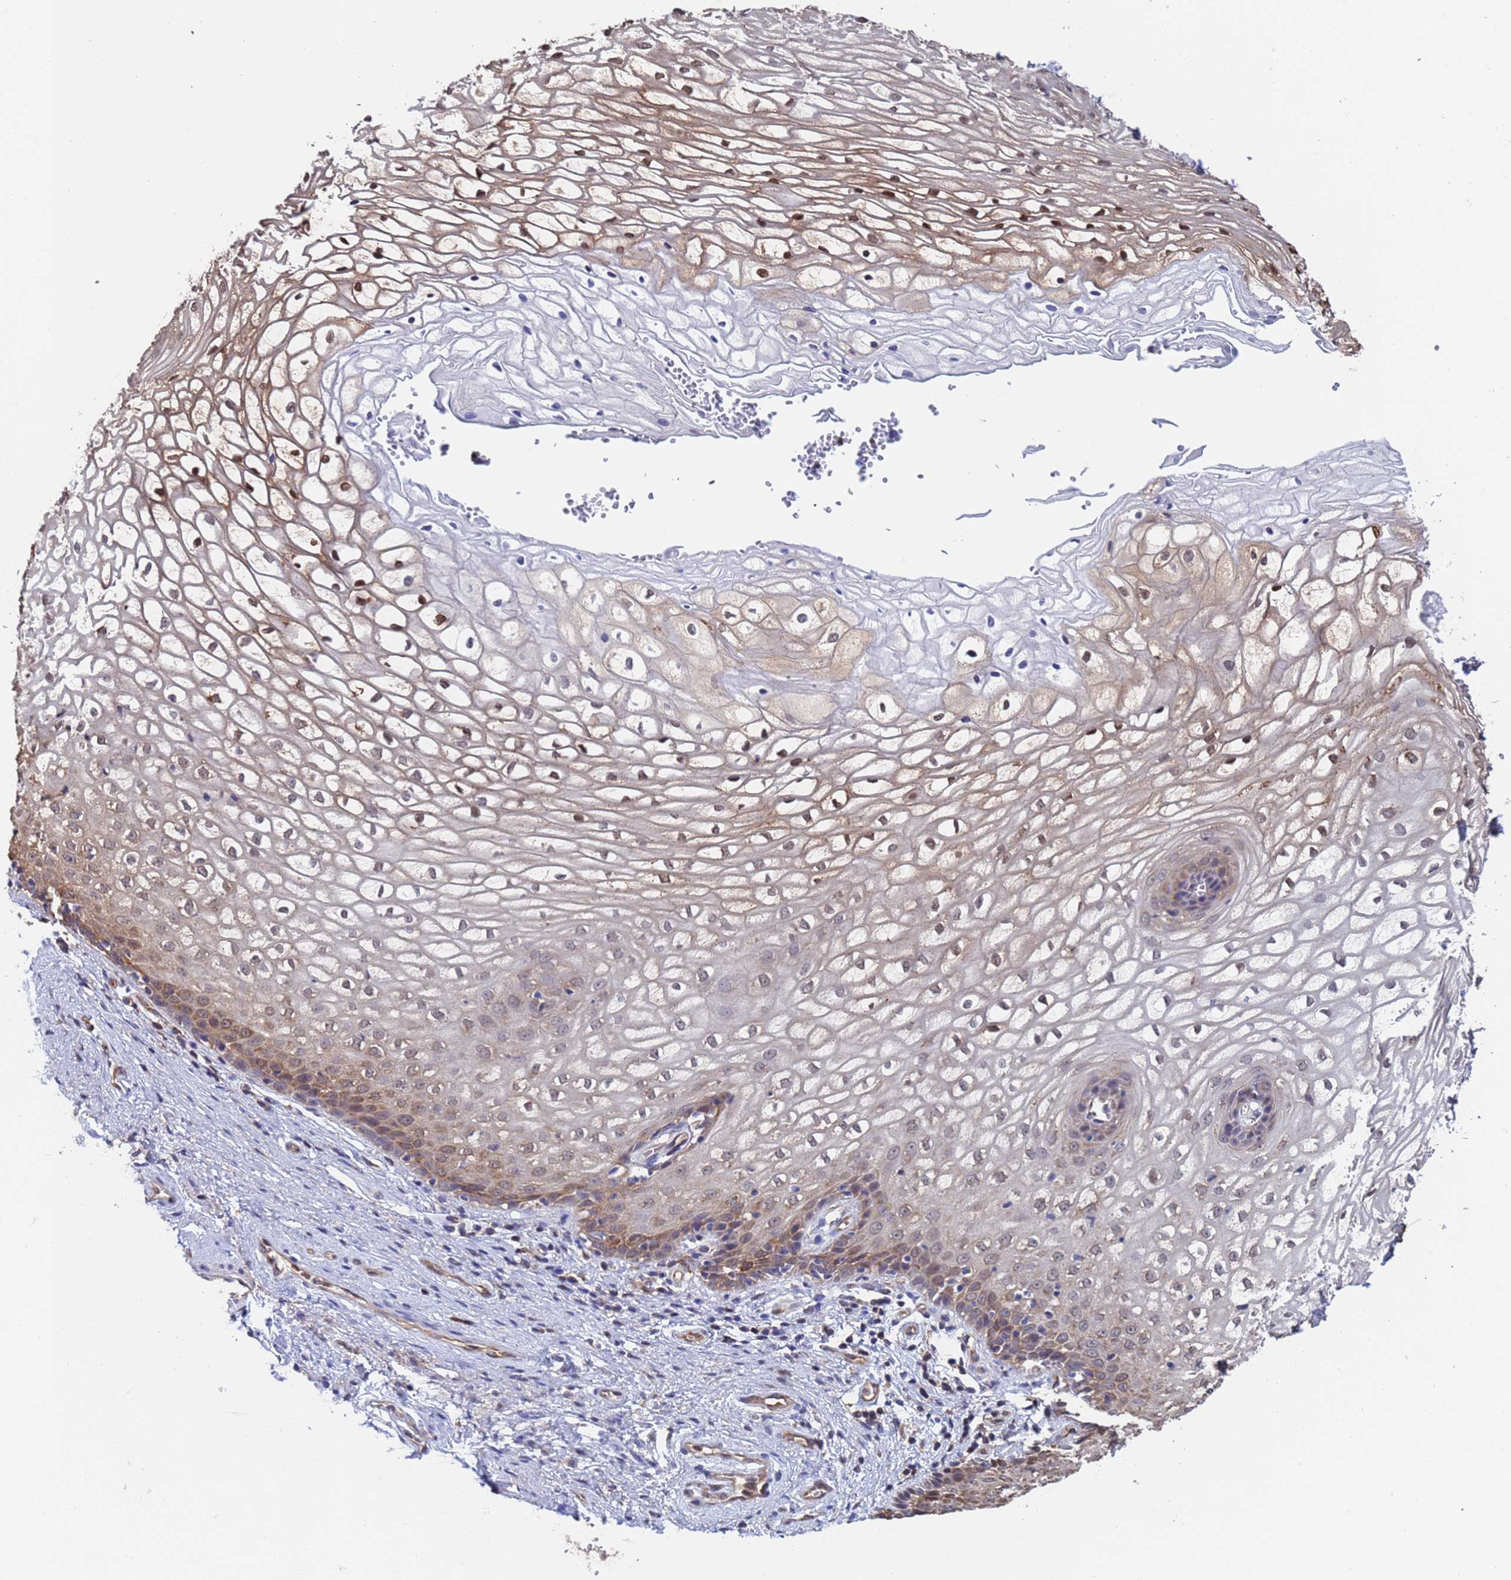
{"staining": {"intensity": "moderate", "quantity": ">75%", "location": "cytoplasmic/membranous,nuclear"}, "tissue": "vagina", "cell_type": "Squamous epithelial cells", "image_type": "normal", "snomed": [{"axis": "morphology", "description": "Normal tissue, NOS"}, {"axis": "topography", "description": "Vagina"}], "caption": "Normal vagina exhibits moderate cytoplasmic/membranous,nuclear staining in approximately >75% of squamous epithelial cells, visualized by immunohistochemistry.", "gene": "FAM25A", "patient": {"sex": "female", "age": 34}}